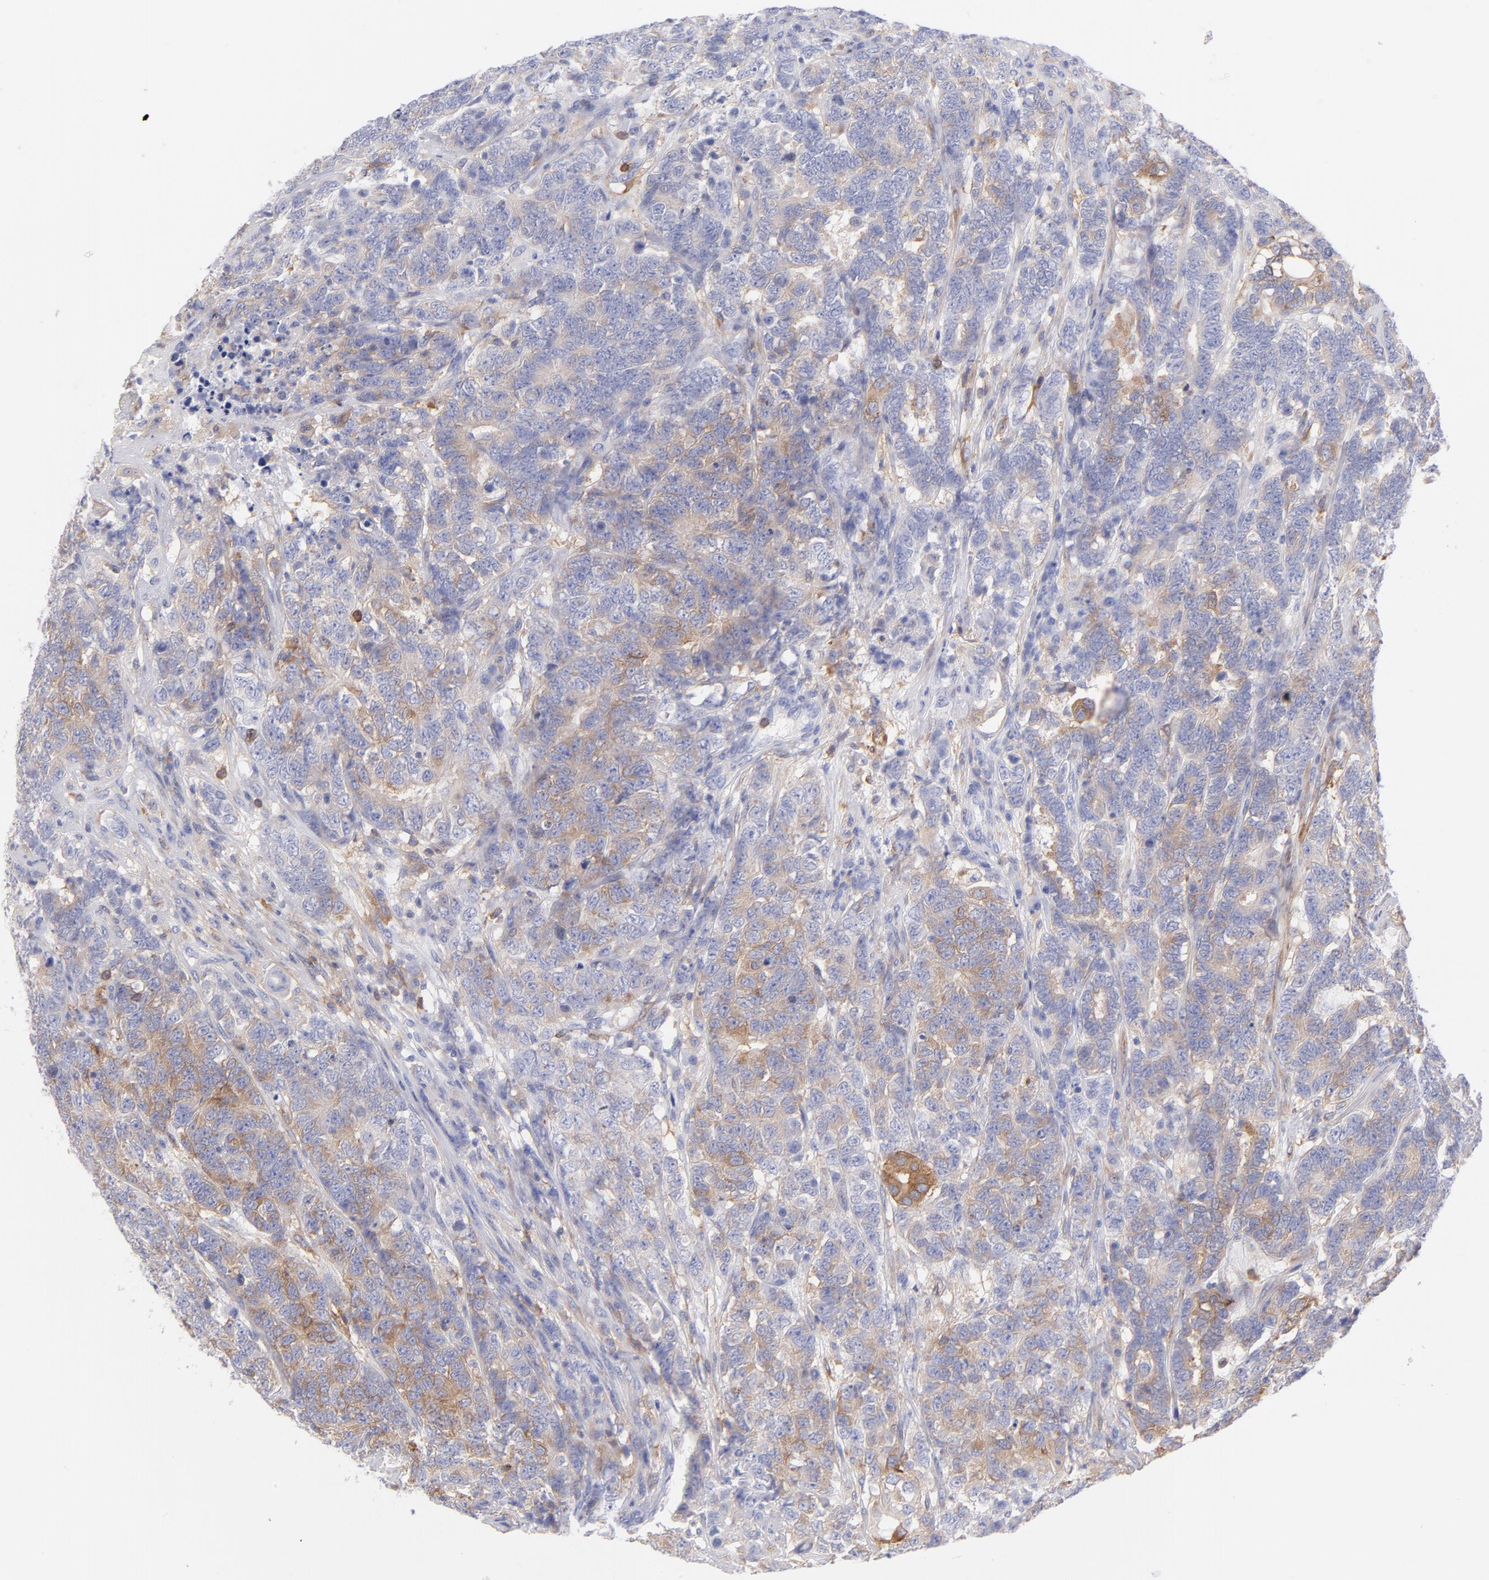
{"staining": {"intensity": "weak", "quantity": ">75%", "location": "cytoplasmic/membranous"}, "tissue": "testis cancer", "cell_type": "Tumor cells", "image_type": "cancer", "snomed": [{"axis": "morphology", "description": "Carcinoma, Embryonal, NOS"}, {"axis": "topography", "description": "Testis"}], "caption": "Immunohistochemistry (IHC) (DAB) staining of testis embryonal carcinoma shows weak cytoplasmic/membranous protein expression in about >75% of tumor cells.", "gene": "PRKCA", "patient": {"sex": "male", "age": 26}}